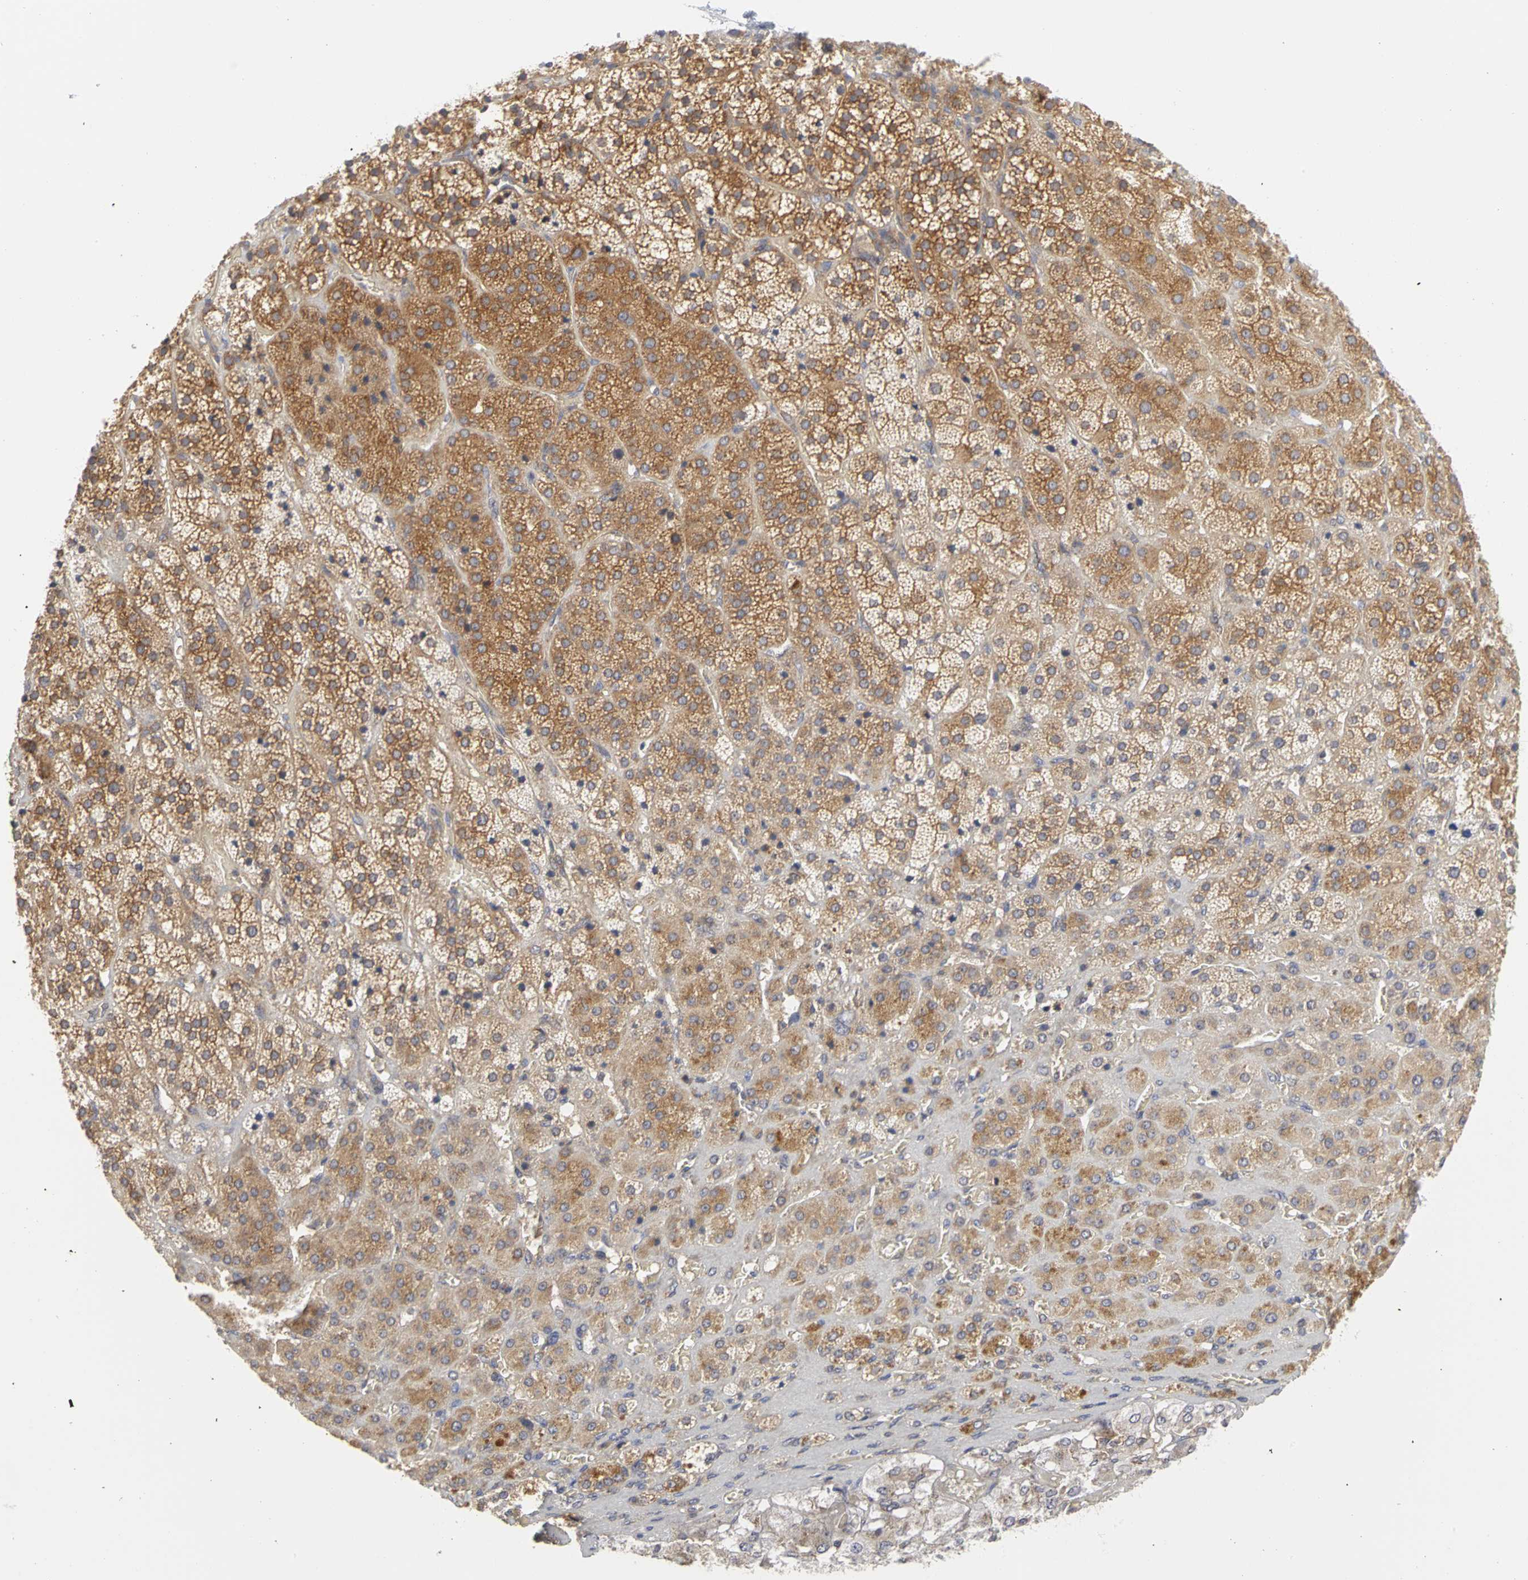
{"staining": {"intensity": "moderate", "quantity": ">75%", "location": "cytoplasmic/membranous"}, "tissue": "adrenal gland", "cell_type": "Glandular cells", "image_type": "normal", "snomed": [{"axis": "morphology", "description": "Normal tissue, NOS"}, {"axis": "topography", "description": "Adrenal gland"}], "caption": "Immunohistochemical staining of unremarkable adrenal gland exhibits medium levels of moderate cytoplasmic/membranous staining in approximately >75% of glandular cells. (Brightfield microscopy of DAB IHC at high magnification).", "gene": "IRAK1", "patient": {"sex": "female", "age": 71}}